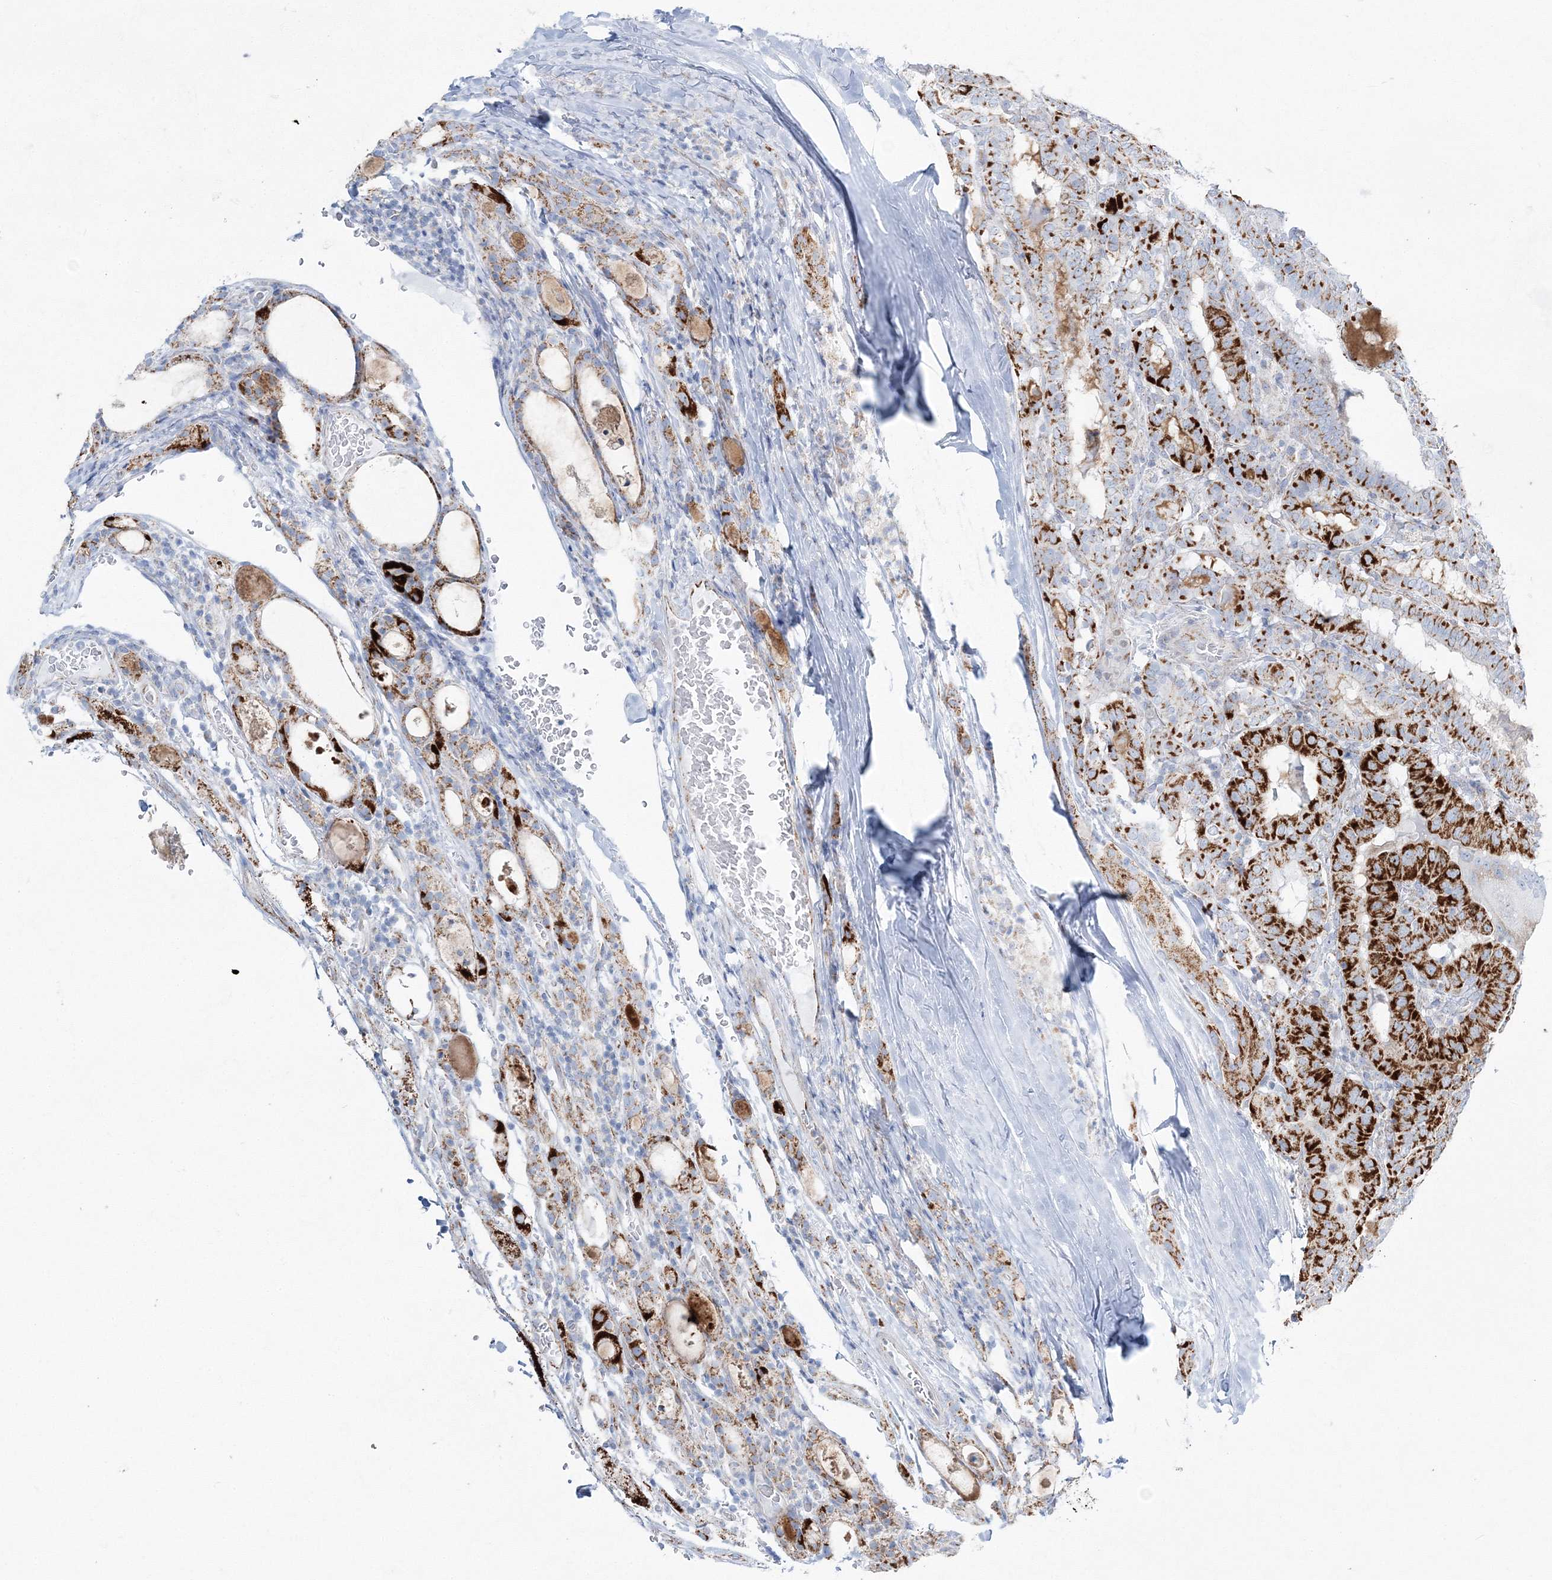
{"staining": {"intensity": "strong", "quantity": ">75%", "location": "cytoplasmic/membranous"}, "tissue": "thyroid cancer", "cell_type": "Tumor cells", "image_type": "cancer", "snomed": [{"axis": "morphology", "description": "Papillary adenocarcinoma, NOS"}, {"axis": "topography", "description": "Thyroid gland"}], "caption": "Papillary adenocarcinoma (thyroid) stained for a protein shows strong cytoplasmic/membranous positivity in tumor cells.", "gene": "HIBCH", "patient": {"sex": "female", "age": 72}}